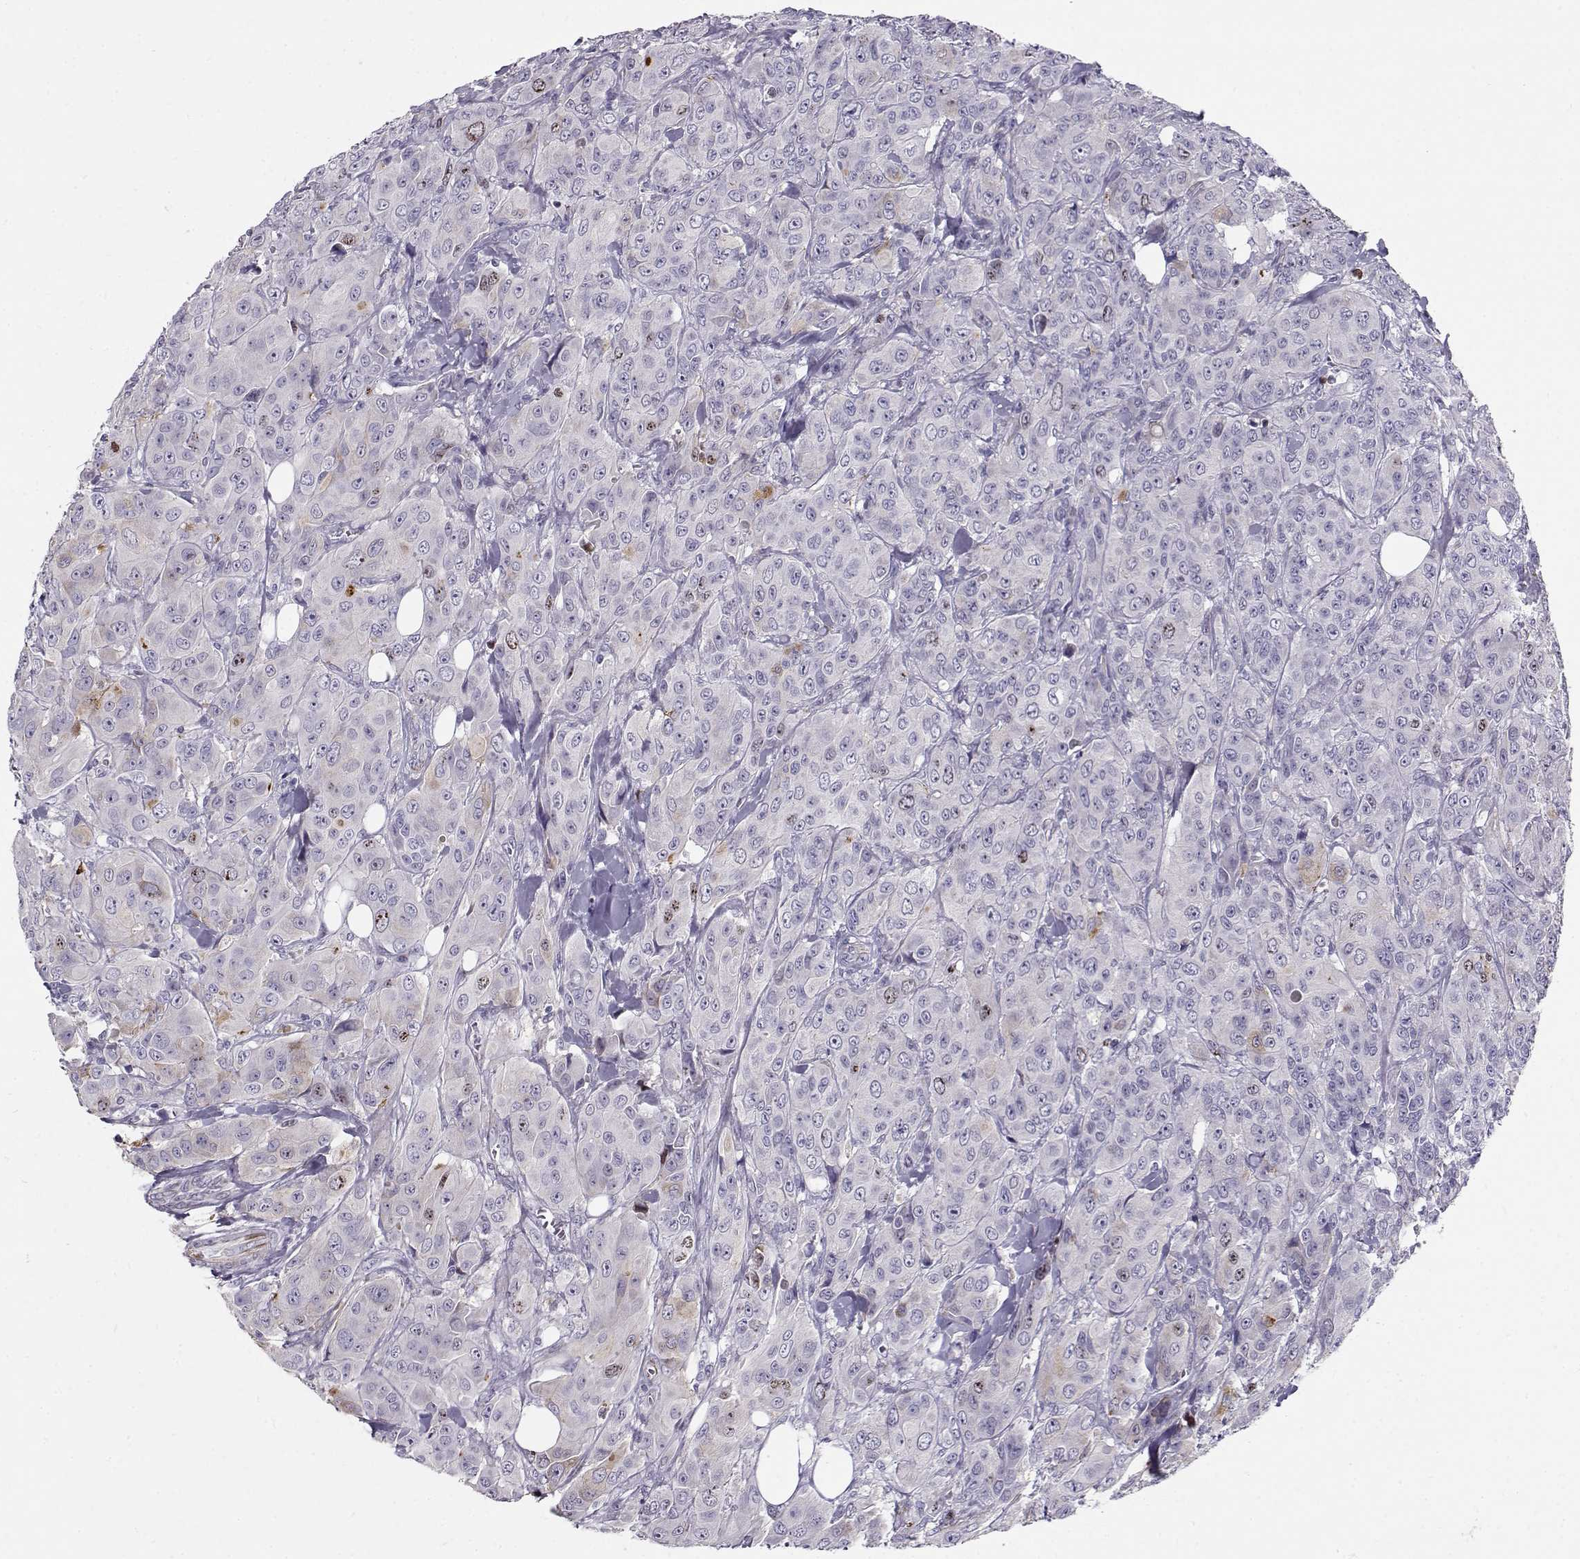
{"staining": {"intensity": "moderate", "quantity": "<25%", "location": "nuclear"}, "tissue": "breast cancer", "cell_type": "Tumor cells", "image_type": "cancer", "snomed": [{"axis": "morphology", "description": "Duct carcinoma"}, {"axis": "topography", "description": "Breast"}], "caption": "Human breast infiltrating ductal carcinoma stained with a protein marker reveals moderate staining in tumor cells.", "gene": "NPW", "patient": {"sex": "female", "age": 43}}